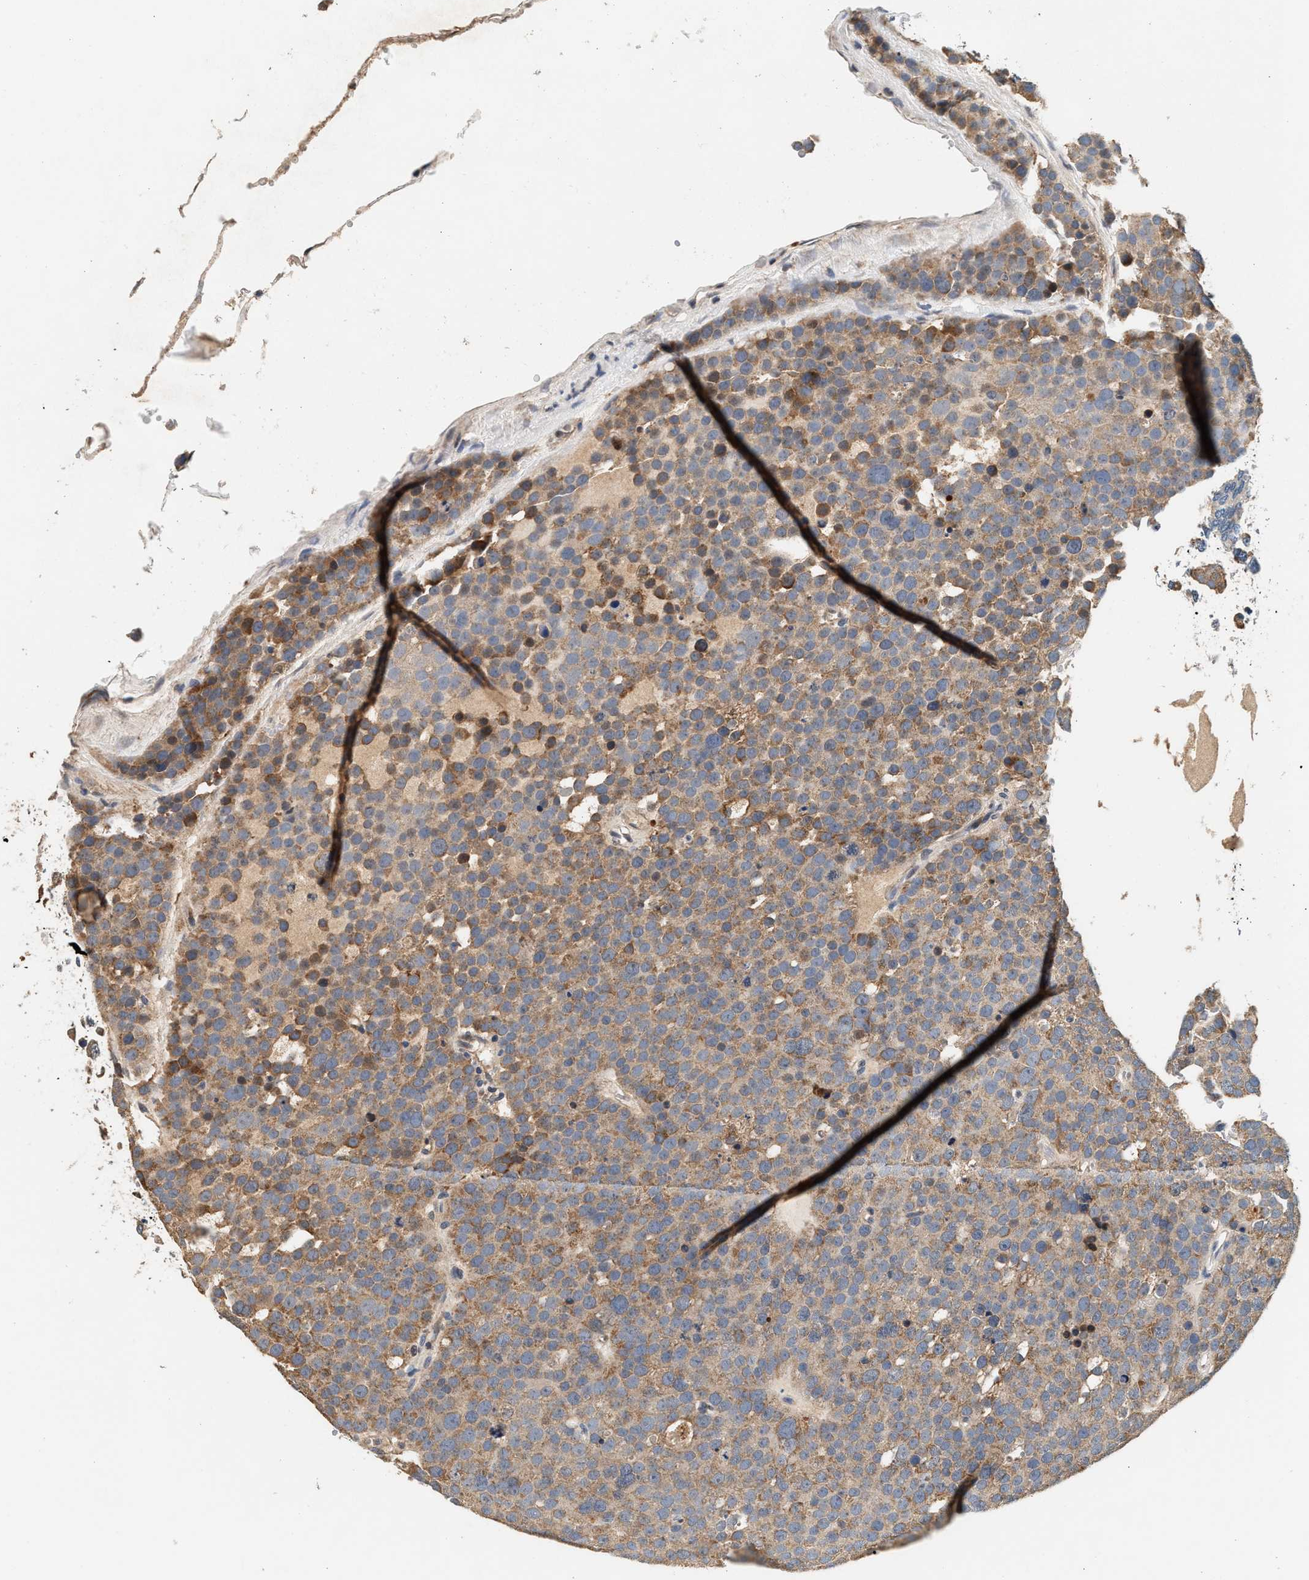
{"staining": {"intensity": "moderate", "quantity": ">75%", "location": "cytoplasmic/membranous"}, "tissue": "testis cancer", "cell_type": "Tumor cells", "image_type": "cancer", "snomed": [{"axis": "morphology", "description": "Seminoma, NOS"}, {"axis": "topography", "description": "Testis"}], "caption": "Tumor cells demonstrate medium levels of moderate cytoplasmic/membranous expression in approximately >75% of cells in seminoma (testis). (DAB (3,3'-diaminobenzidine) IHC, brown staining for protein, blue staining for nuclei).", "gene": "PTGR3", "patient": {"sex": "male", "age": 71}}